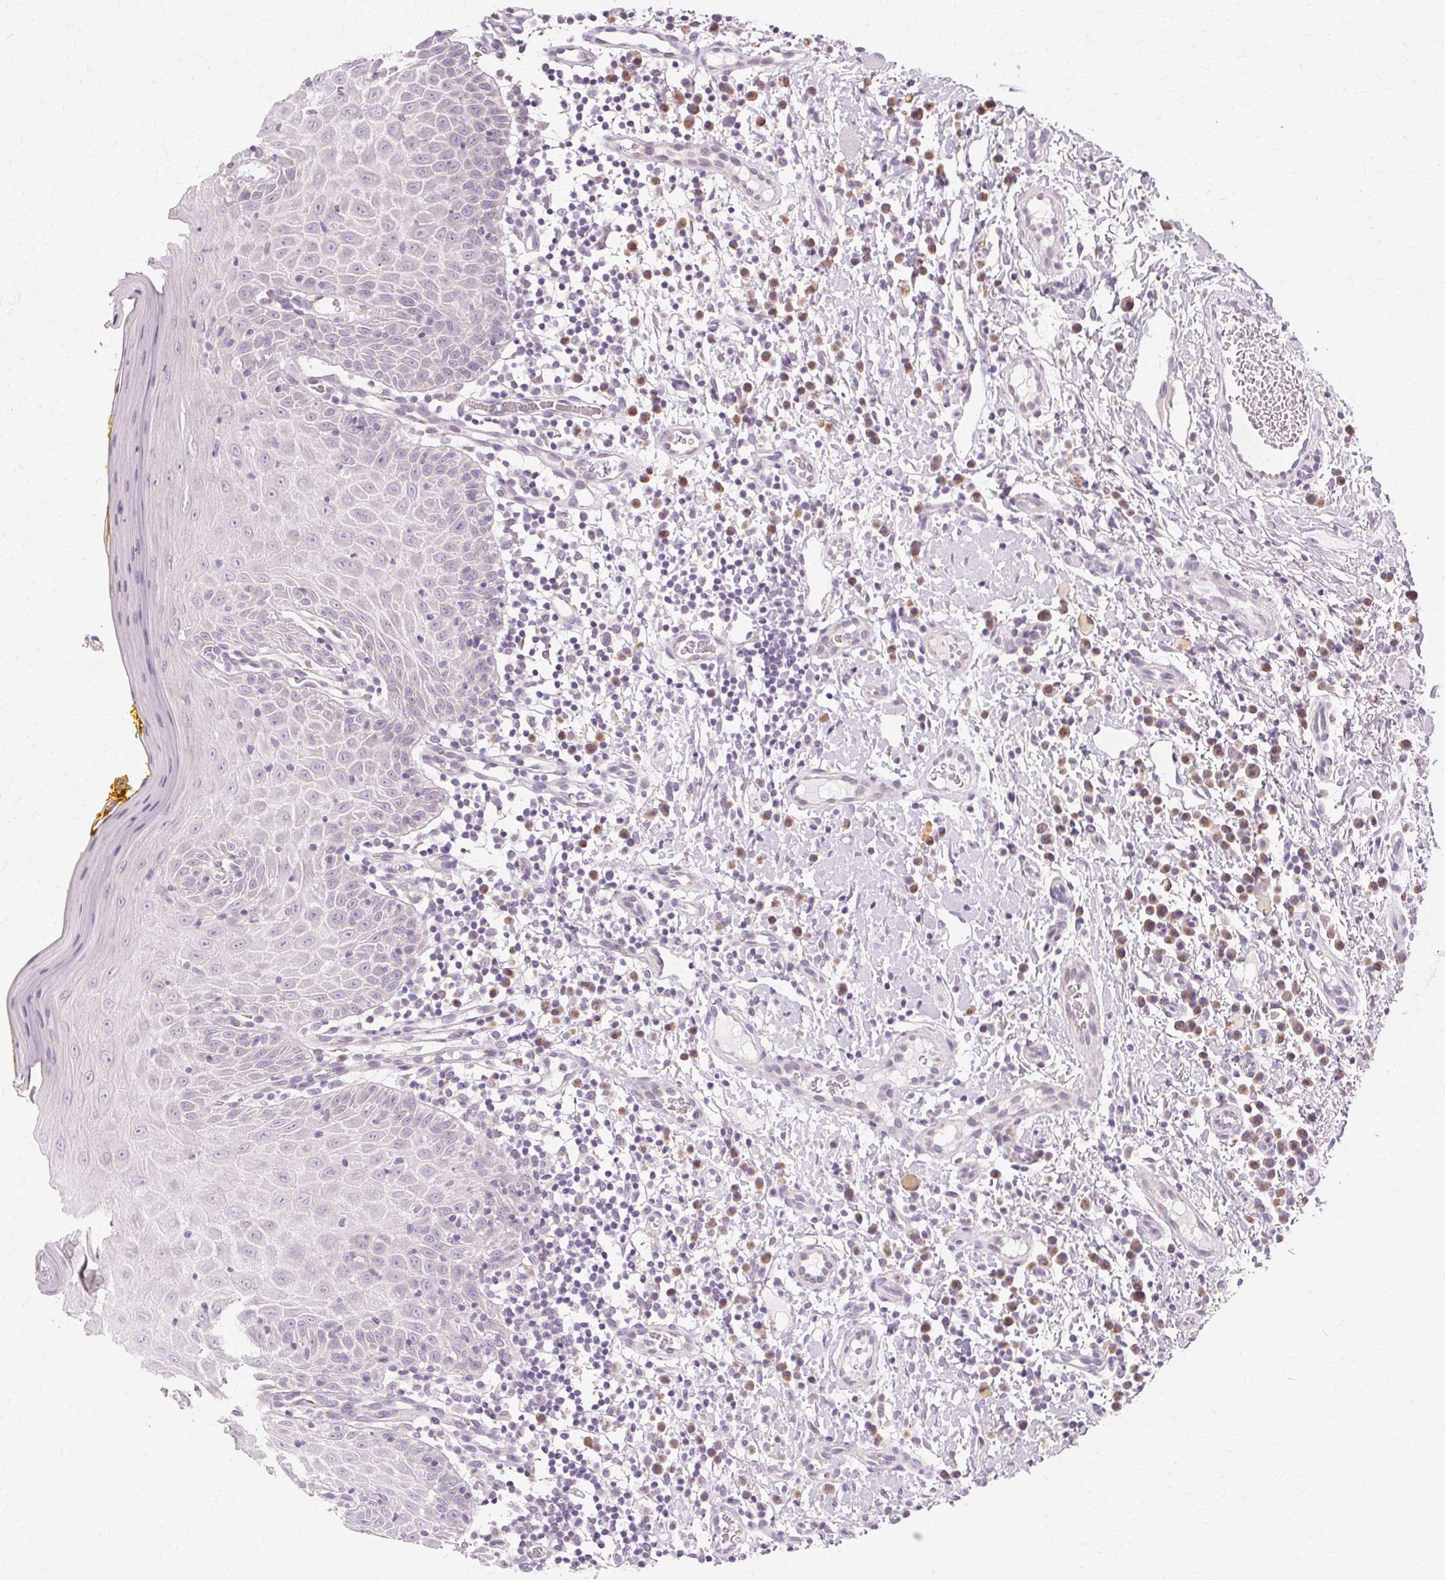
{"staining": {"intensity": "negative", "quantity": "none", "location": "none"}, "tissue": "oral mucosa", "cell_type": "Squamous epithelial cells", "image_type": "normal", "snomed": [{"axis": "morphology", "description": "Normal tissue, NOS"}, {"axis": "topography", "description": "Oral tissue"}, {"axis": "topography", "description": "Tounge, NOS"}], "caption": "DAB immunohistochemical staining of unremarkable human oral mucosa displays no significant expression in squamous epithelial cells. The staining was performed using DAB (3,3'-diaminobenzidine) to visualize the protein expression in brown, while the nuclei were stained in blue with hematoxylin (Magnification: 20x).", "gene": "FCRL3", "patient": {"sex": "female", "age": 58}}